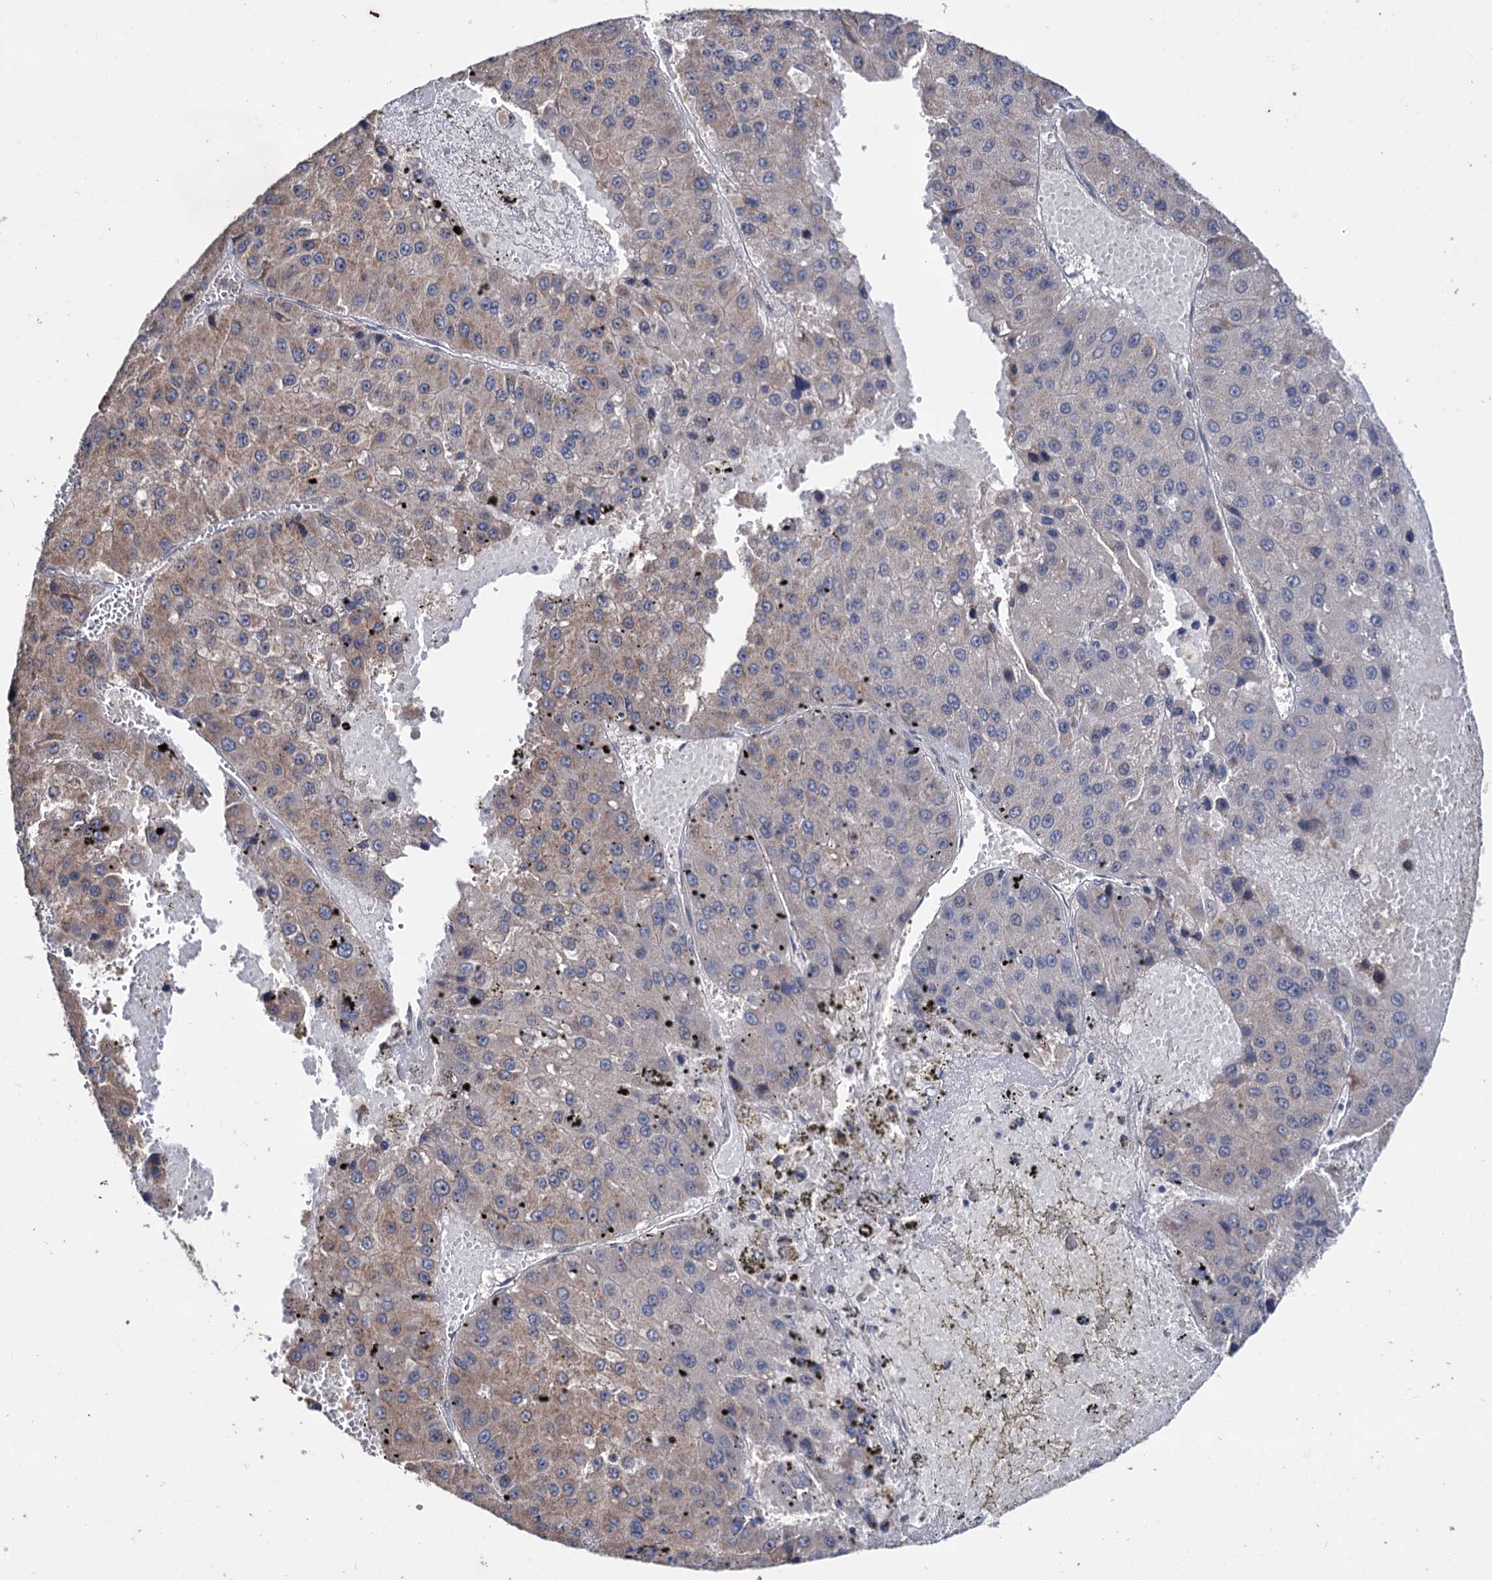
{"staining": {"intensity": "weak", "quantity": "25%-75%", "location": "cytoplasmic/membranous"}, "tissue": "liver cancer", "cell_type": "Tumor cells", "image_type": "cancer", "snomed": [{"axis": "morphology", "description": "Carcinoma, Hepatocellular, NOS"}, {"axis": "topography", "description": "Liver"}], "caption": "Liver cancer (hepatocellular carcinoma) was stained to show a protein in brown. There is low levels of weak cytoplasmic/membranous positivity in approximately 25%-75% of tumor cells.", "gene": "CLPB", "patient": {"sex": "female", "age": 73}}